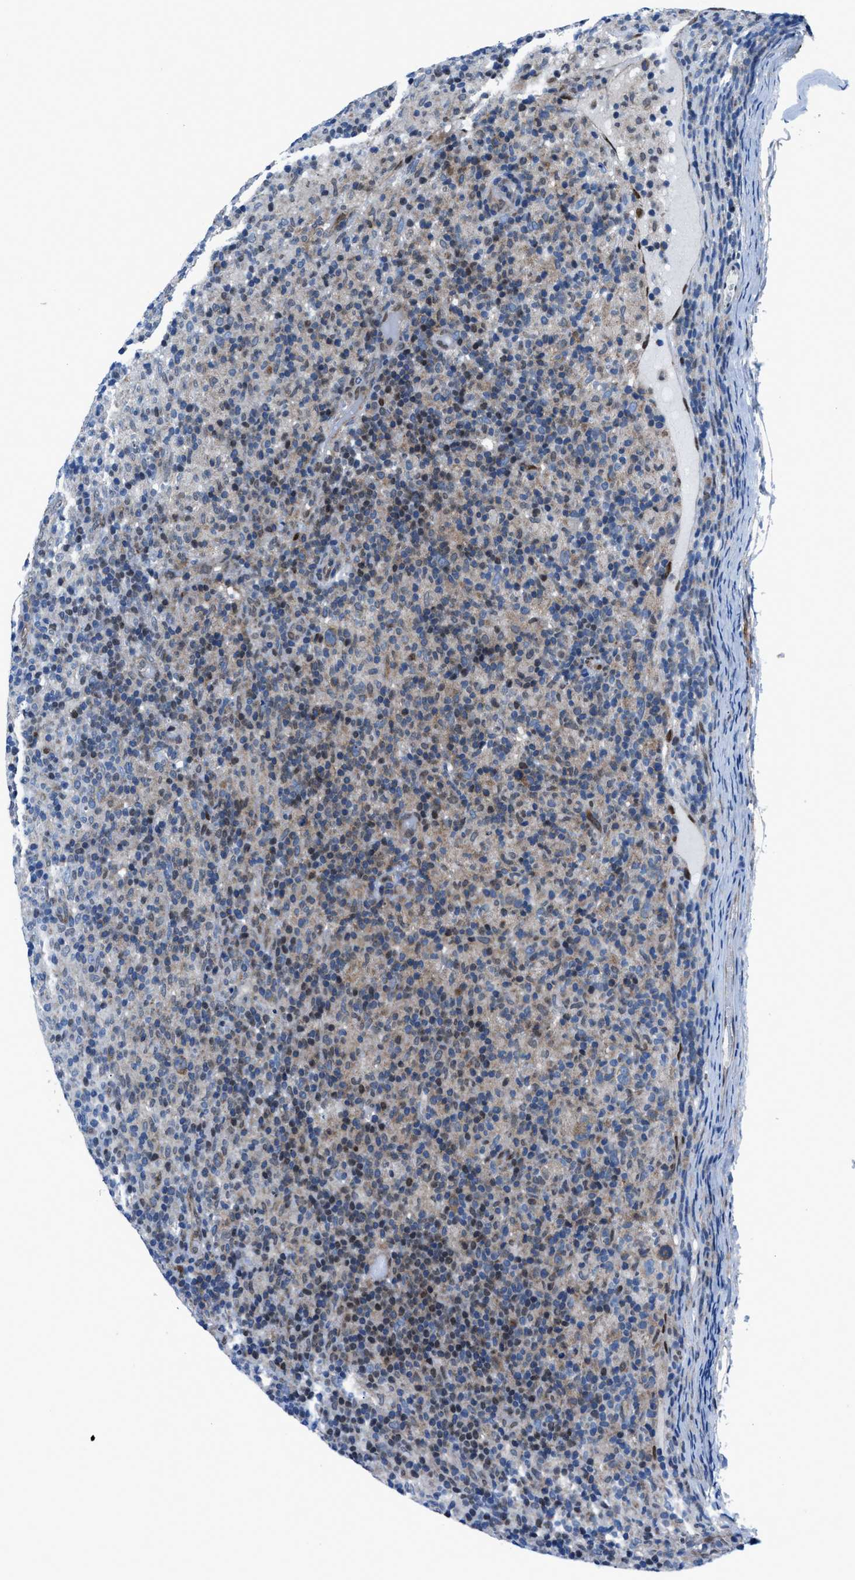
{"staining": {"intensity": "moderate", "quantity": "25%-75%", "location": "cytoplasmic/membranous"}, "tissue": "lymphoma", "cell_type": "Tumor cells", "image_type": "cancer", "snomed": [{"axis": "morphology", "description": "Hodgkin's disease, NOS"}, {"axis": "topography", "description": "Lymph node"}], "caption": "Approximately 25%-75% of tumor cells in lymphoma display moderate cytoplasmic/membranous protein staining as visualized by brown immunohistochemical staining.", "gene": "LMO2", "patient": {"sex": "male", "age": 70}}